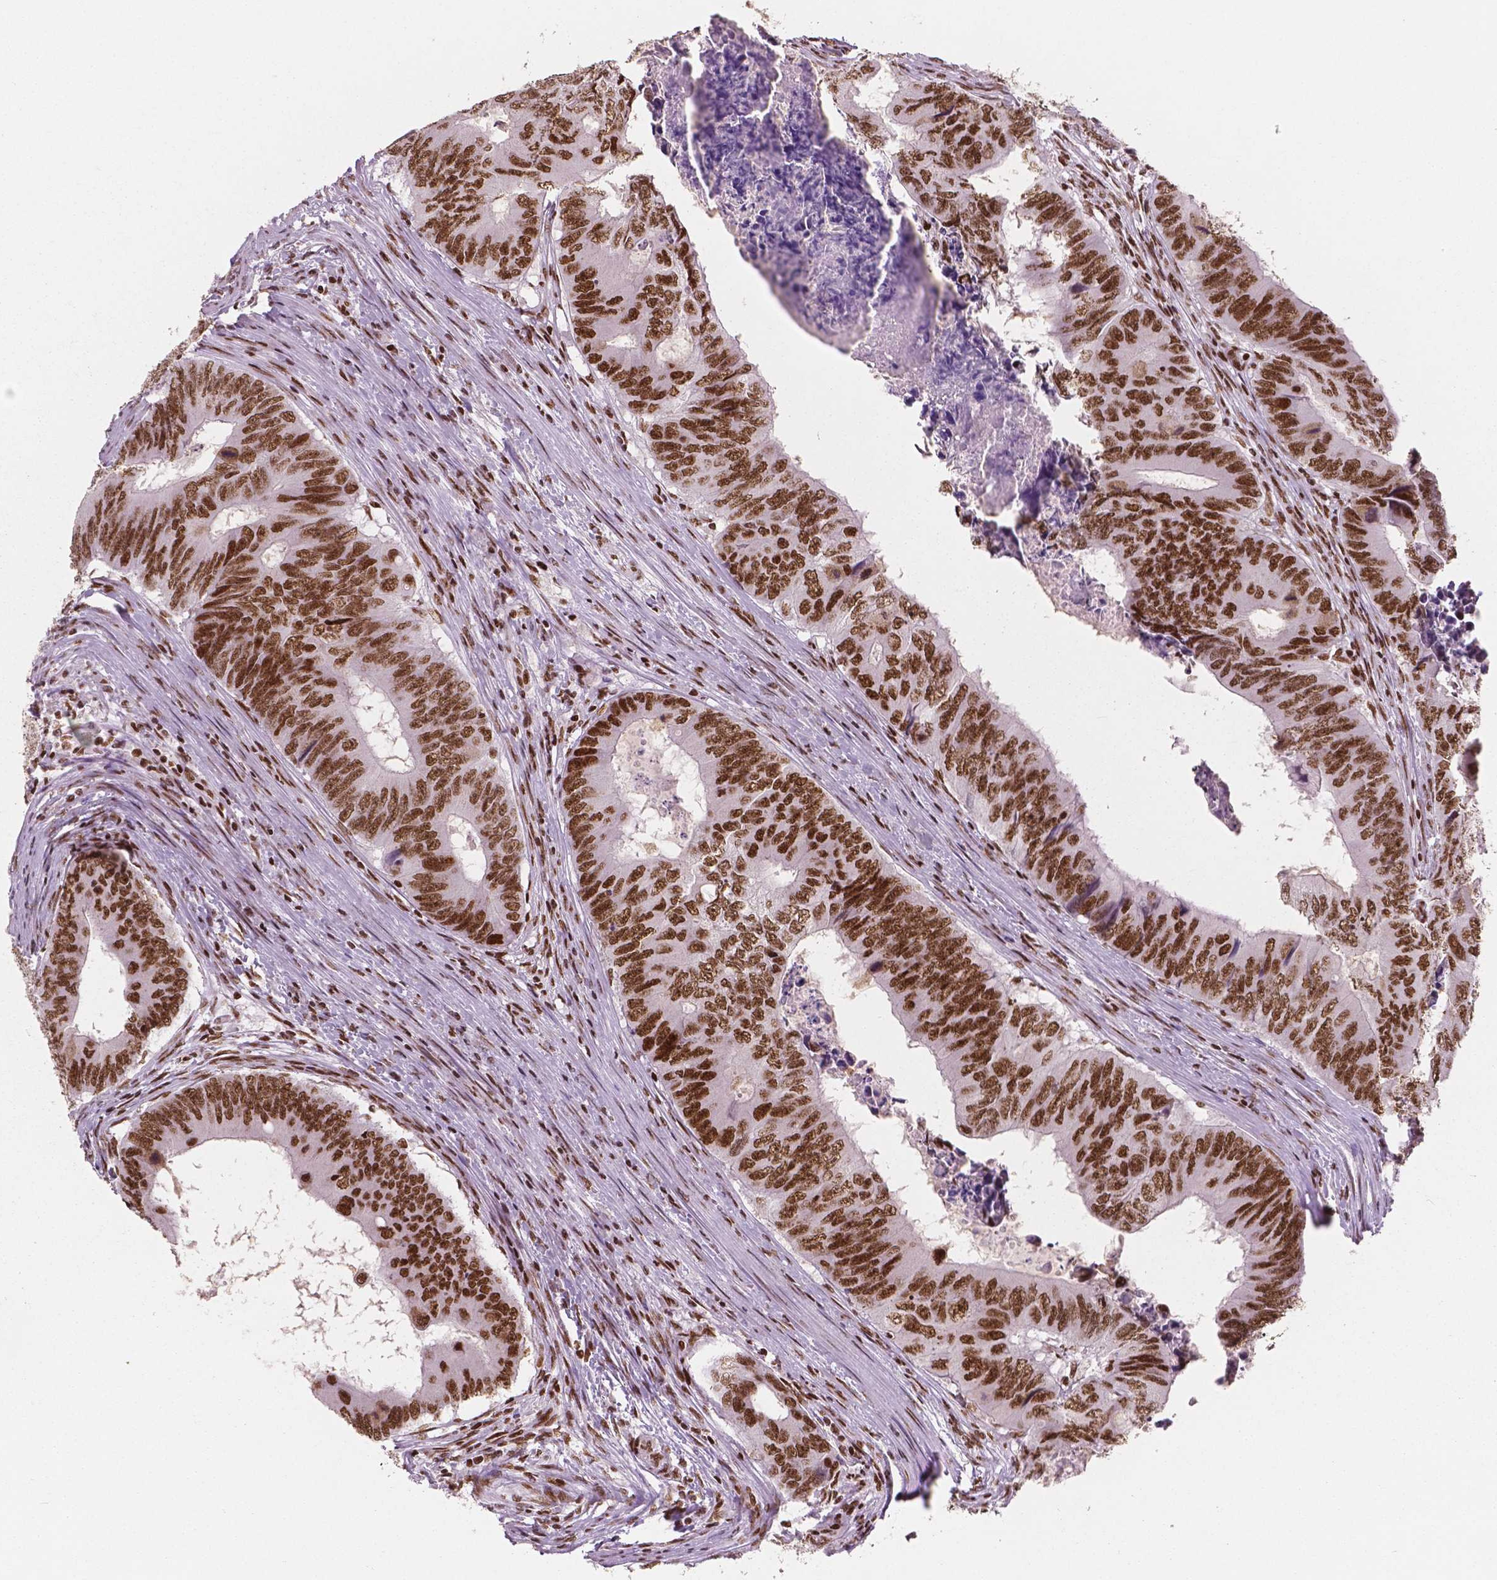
{"staining": {"intensity": "strong", "quantity": ">75%", "location": "nuclear"}, "tissue": "colorectal cancer", "cell_type": "Tumor cells", "image_type": "cancer", "snomed": [{"axis": "morphology", "description": "Adenocarcinoma, NOS"}, {"axis": "topography", "description": "Colon"}], "caption": "This micrograph shows colorectal cancer (adenocarcinoma) stained with immunohistochemistry (IHC) to label a protein in brown. The nuclear of tumor cells show strong positivity for the protein. Nuclei are counter-stained blue.", "gene": "BRD4", "patient": {"sex": "male", "age": 53}}